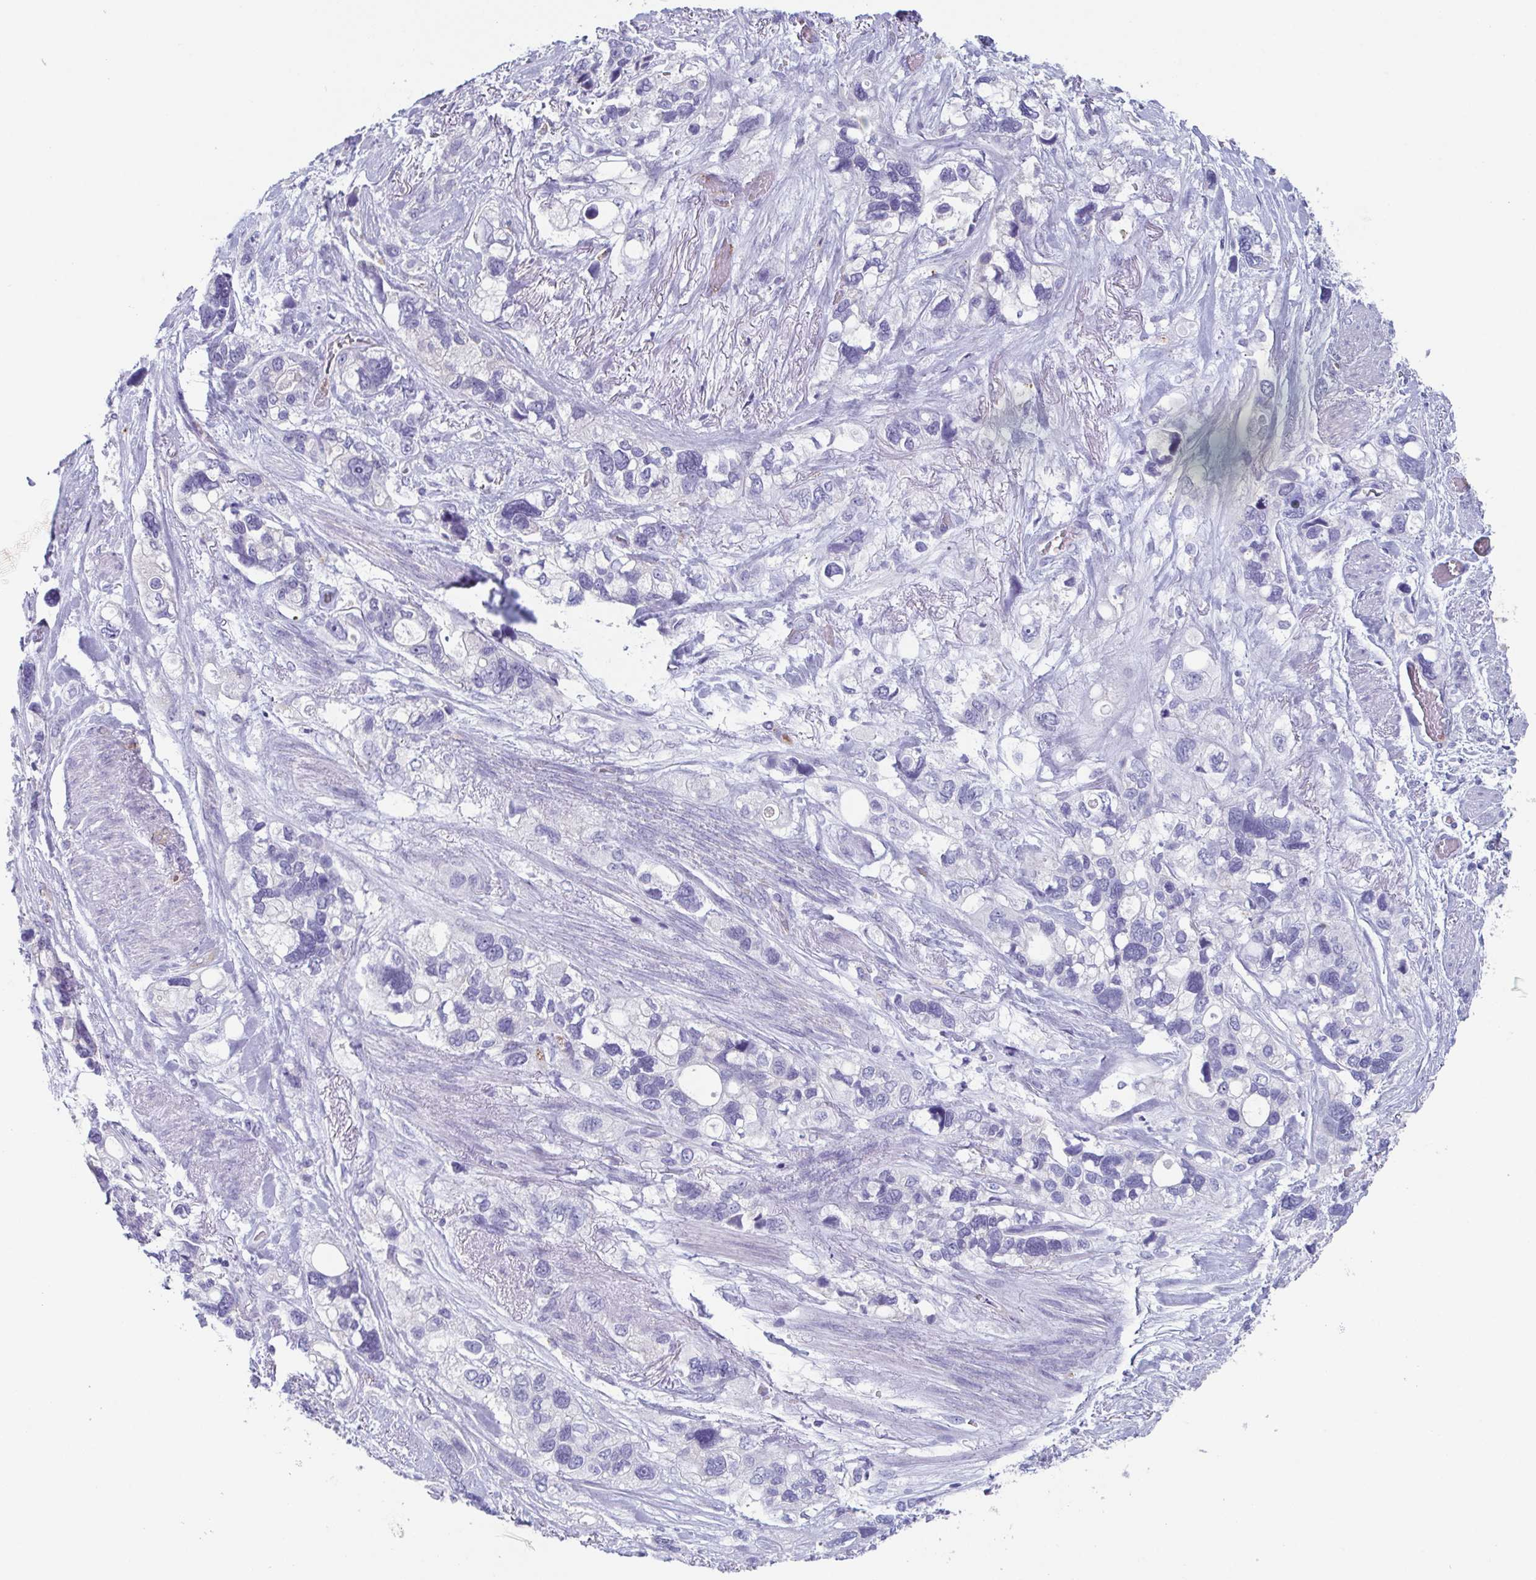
{"staining": {"intensity": "negative", "quantity": "none", "location": "none"}, "tissue": "stomach cancer", "cell_type": "Tumor cells", "image_type": "cancer", "snomed": [{"axis": "morphology", "description": "Adenocarcinoma, NOS"}, {"axis": "topography", "description": "Stomach, upper"}], "caption": "IHC of human stomach cancer displays no positivity in tumor cells.", "gene": "LYRM2", "patient": {"sex": "female", "age": 81}}